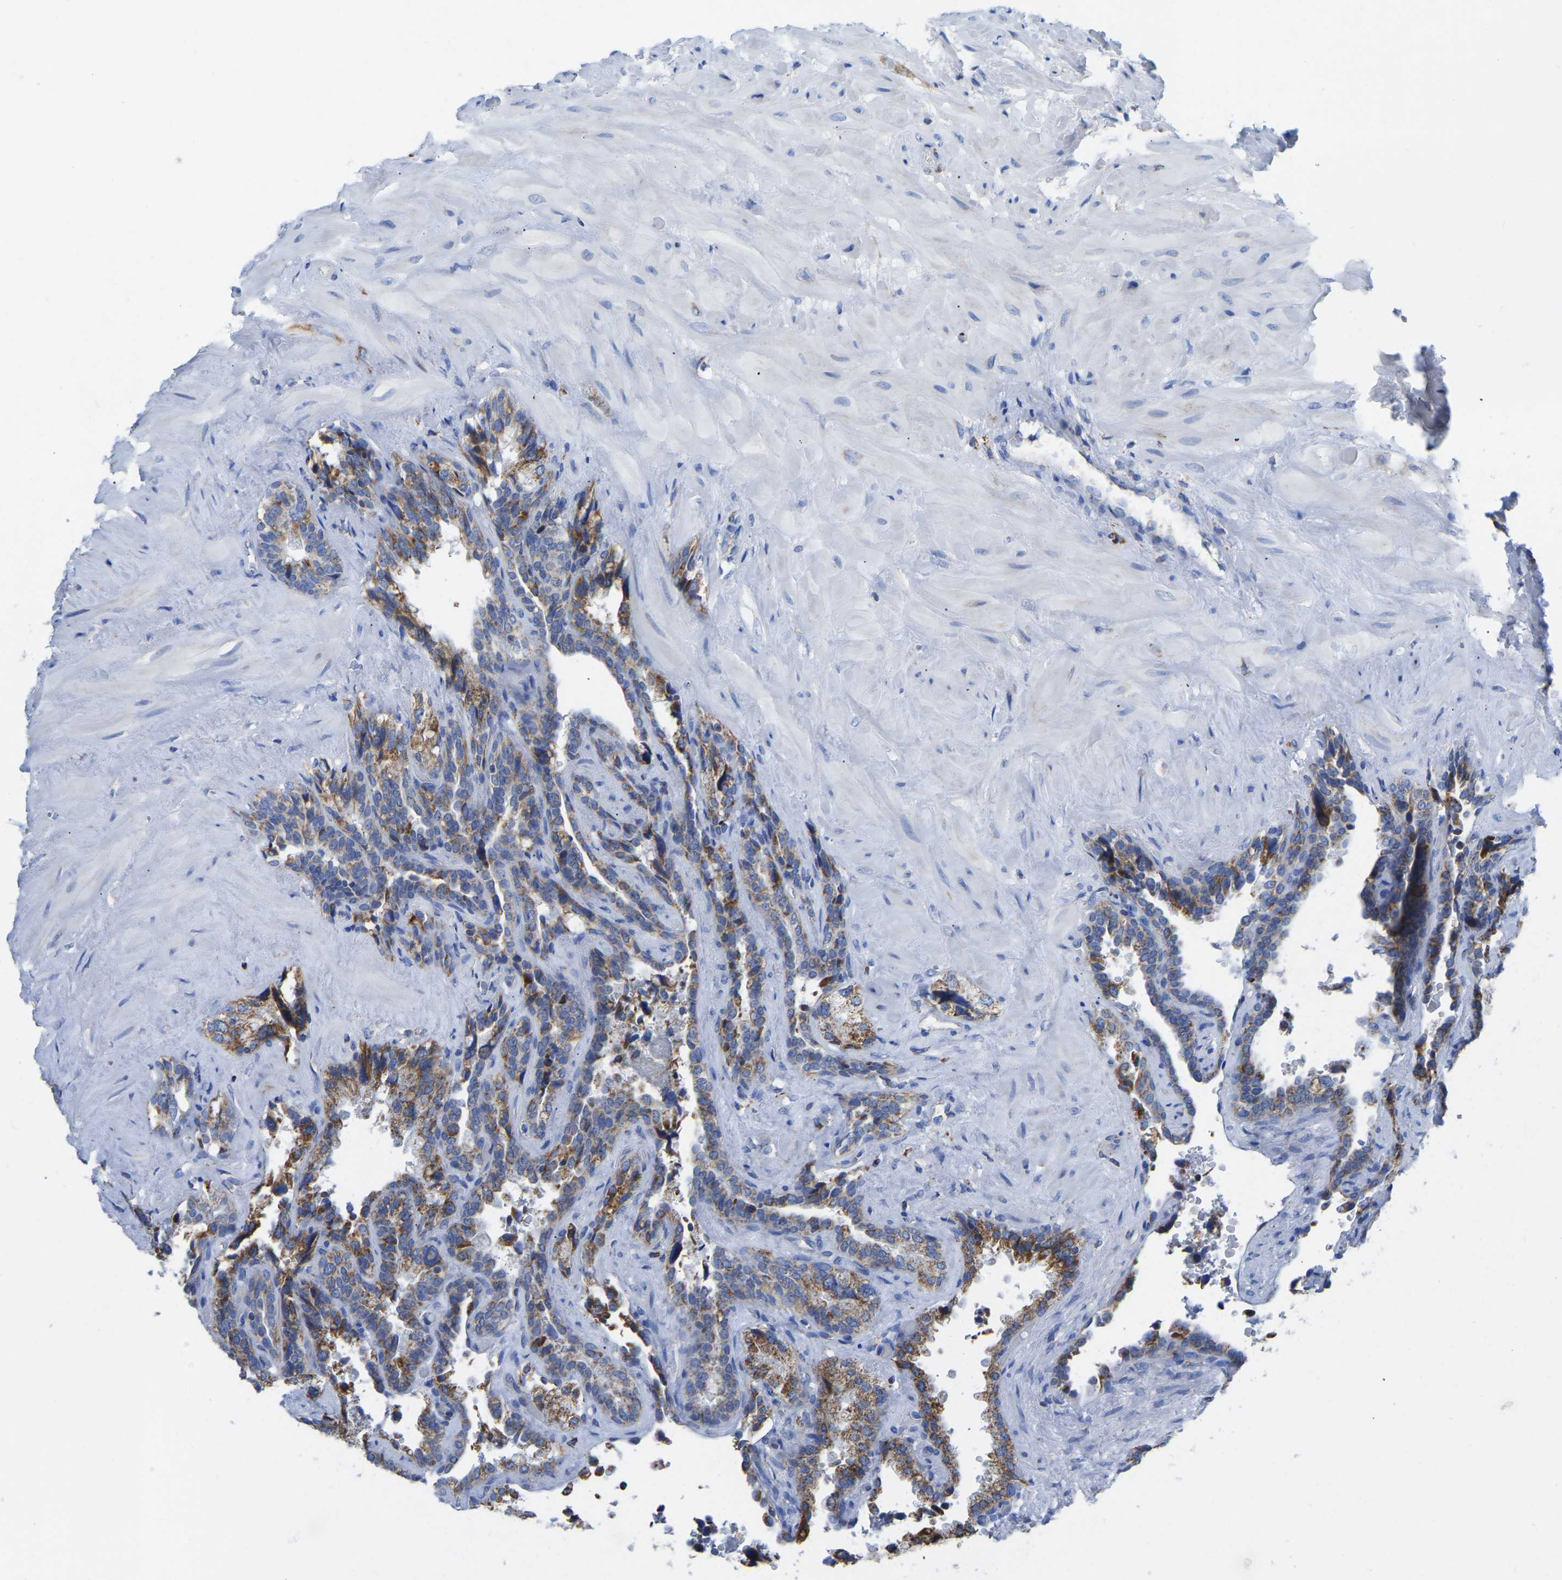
{"staining": {"intensity": "moderate", "quantity": "25%-75%", "location": "cytoplasmic/membranous"}, "tissue": "seminal vesicle", "cell_type": "Glandular cells", "image_type": "normal", "snomed": [{"axis": "morphology", "description": "Normal tissue, NOS"}, {"axis": "topography", "description": "Seminal veicle"}], "caption": "Glandular cells show medium levels of moderate cytoplasmic/membranous staining in approximately 25%-75% of cells in benign human seminal vesicle.", "gene": "ETFA", "patient": {"sex": "male", "age": 68}}